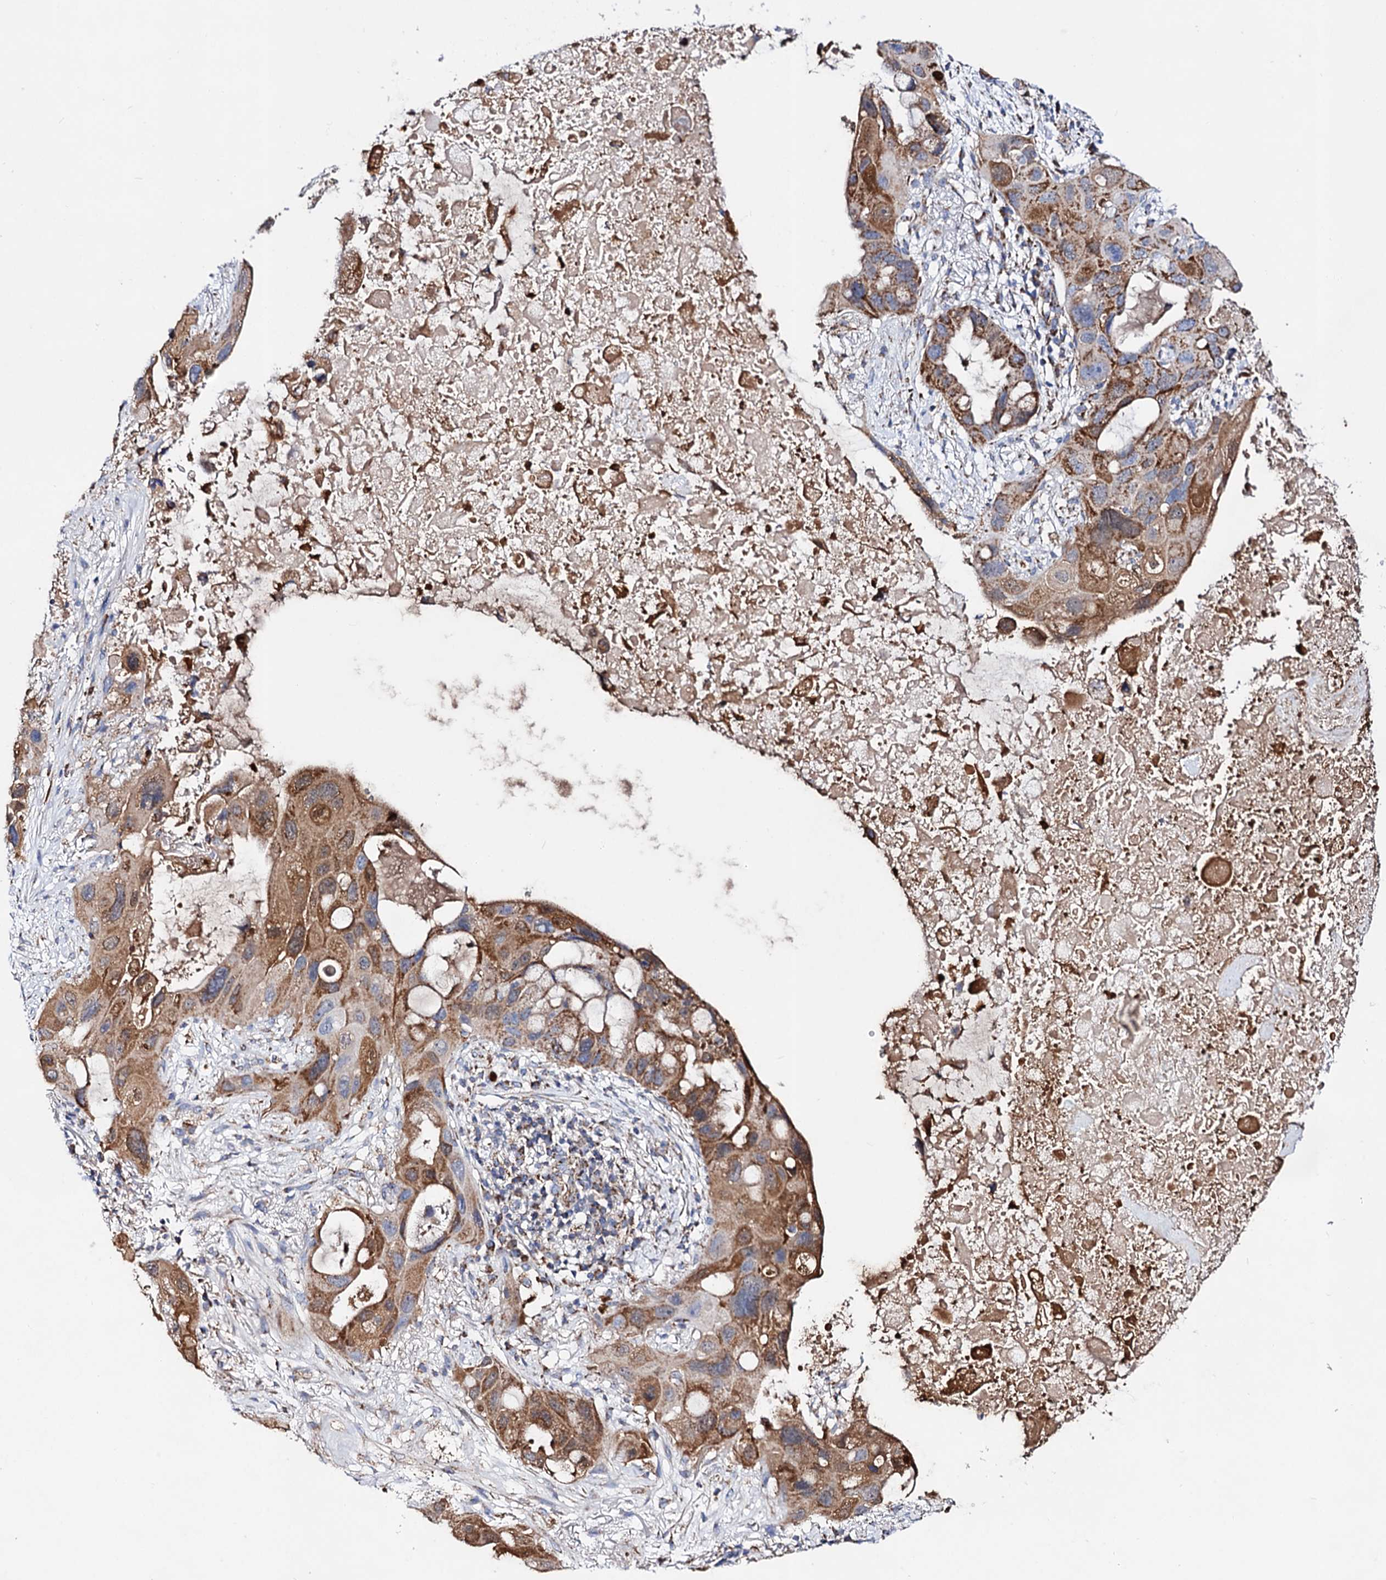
{"staining": {"intensity": "moderate", "quantity": ">75%", "location": "cytoplasmic/membranous"}, "tissue": "lung cancer", "cell_type": "Tumor cells", "image_type": "cancer", "snomed": [{"axis": "morphology", "description": "Squamous cell carcinoma, NOS"}, {"axis": "topography", "description": "Lung"}], "caption": "The immunohistochemical stain labels moderate cytoplasmic/membranous expression in tumor cells of lung cancer (squamous cell carcinoma) tissue. Nuclei are stained in blue.", "gene": "ACAD9", "patient": {"sex": "female", "age": 73}}